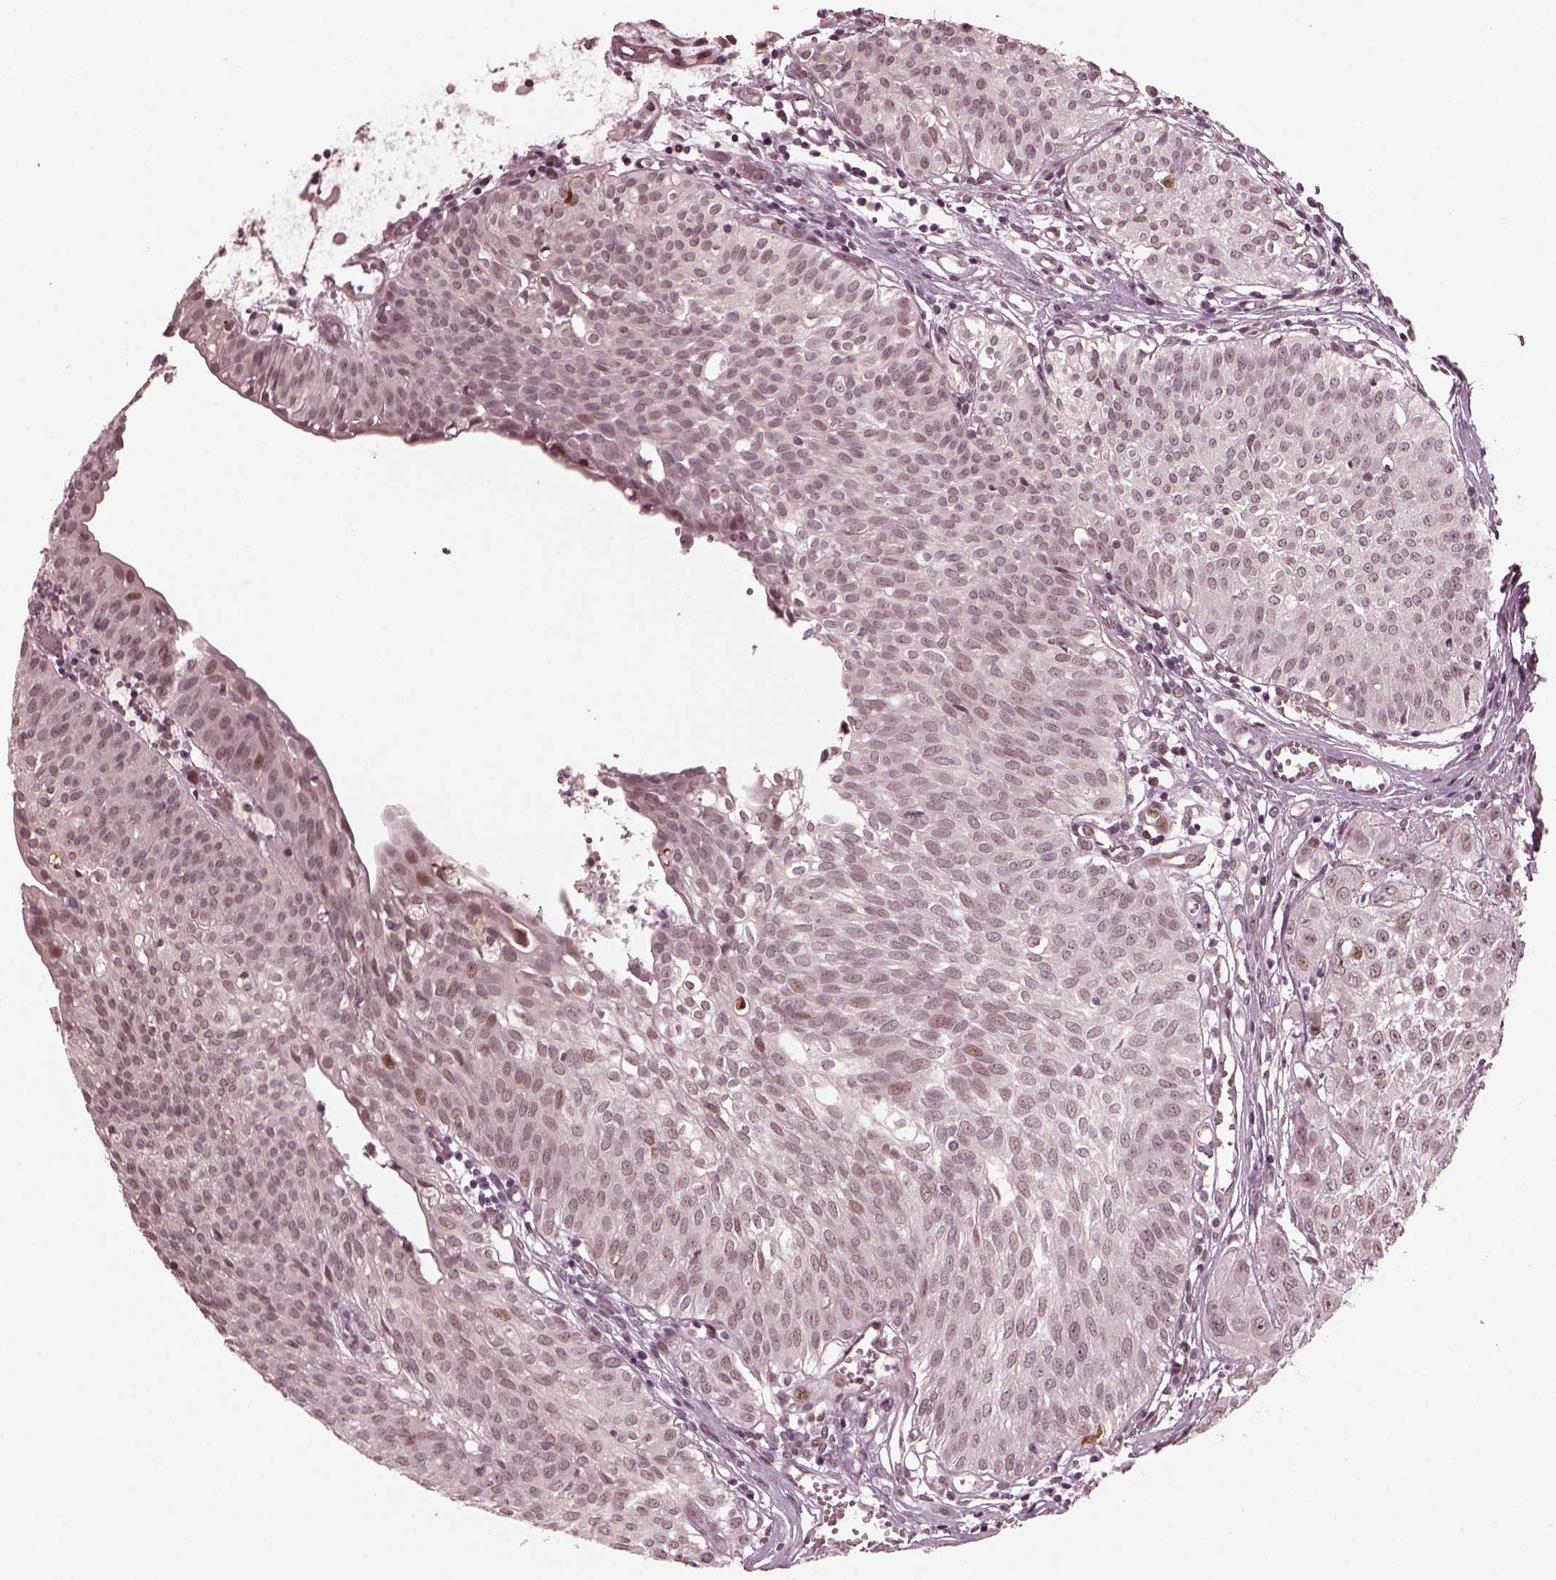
{"staining": {"intensity": "moderate", "quantity": "<25%", "location": "nuclear"}, "tissue": "urothelial cancer", "cell_type": "Tumor cells", "image_type": "cancer", "snomed": [{"axis": "morphology", "description": "Urothelial carcinoma, High grade"}, {"axis": "topography", "description": "Urinary bladder"}], "caption": "Immunohistochemical staining of urothelial cancer exhibits low levels of moderate nuclear expression in approximately <25% of tumor cells. Using DAB (3,3'-diaminobenzidine) (brown) and hematoxylin (blue) stains, captured at high magnification using brightfield microscopy.", "gene": "TRIB3", "patient": {"sex": "male", "age": 57}}